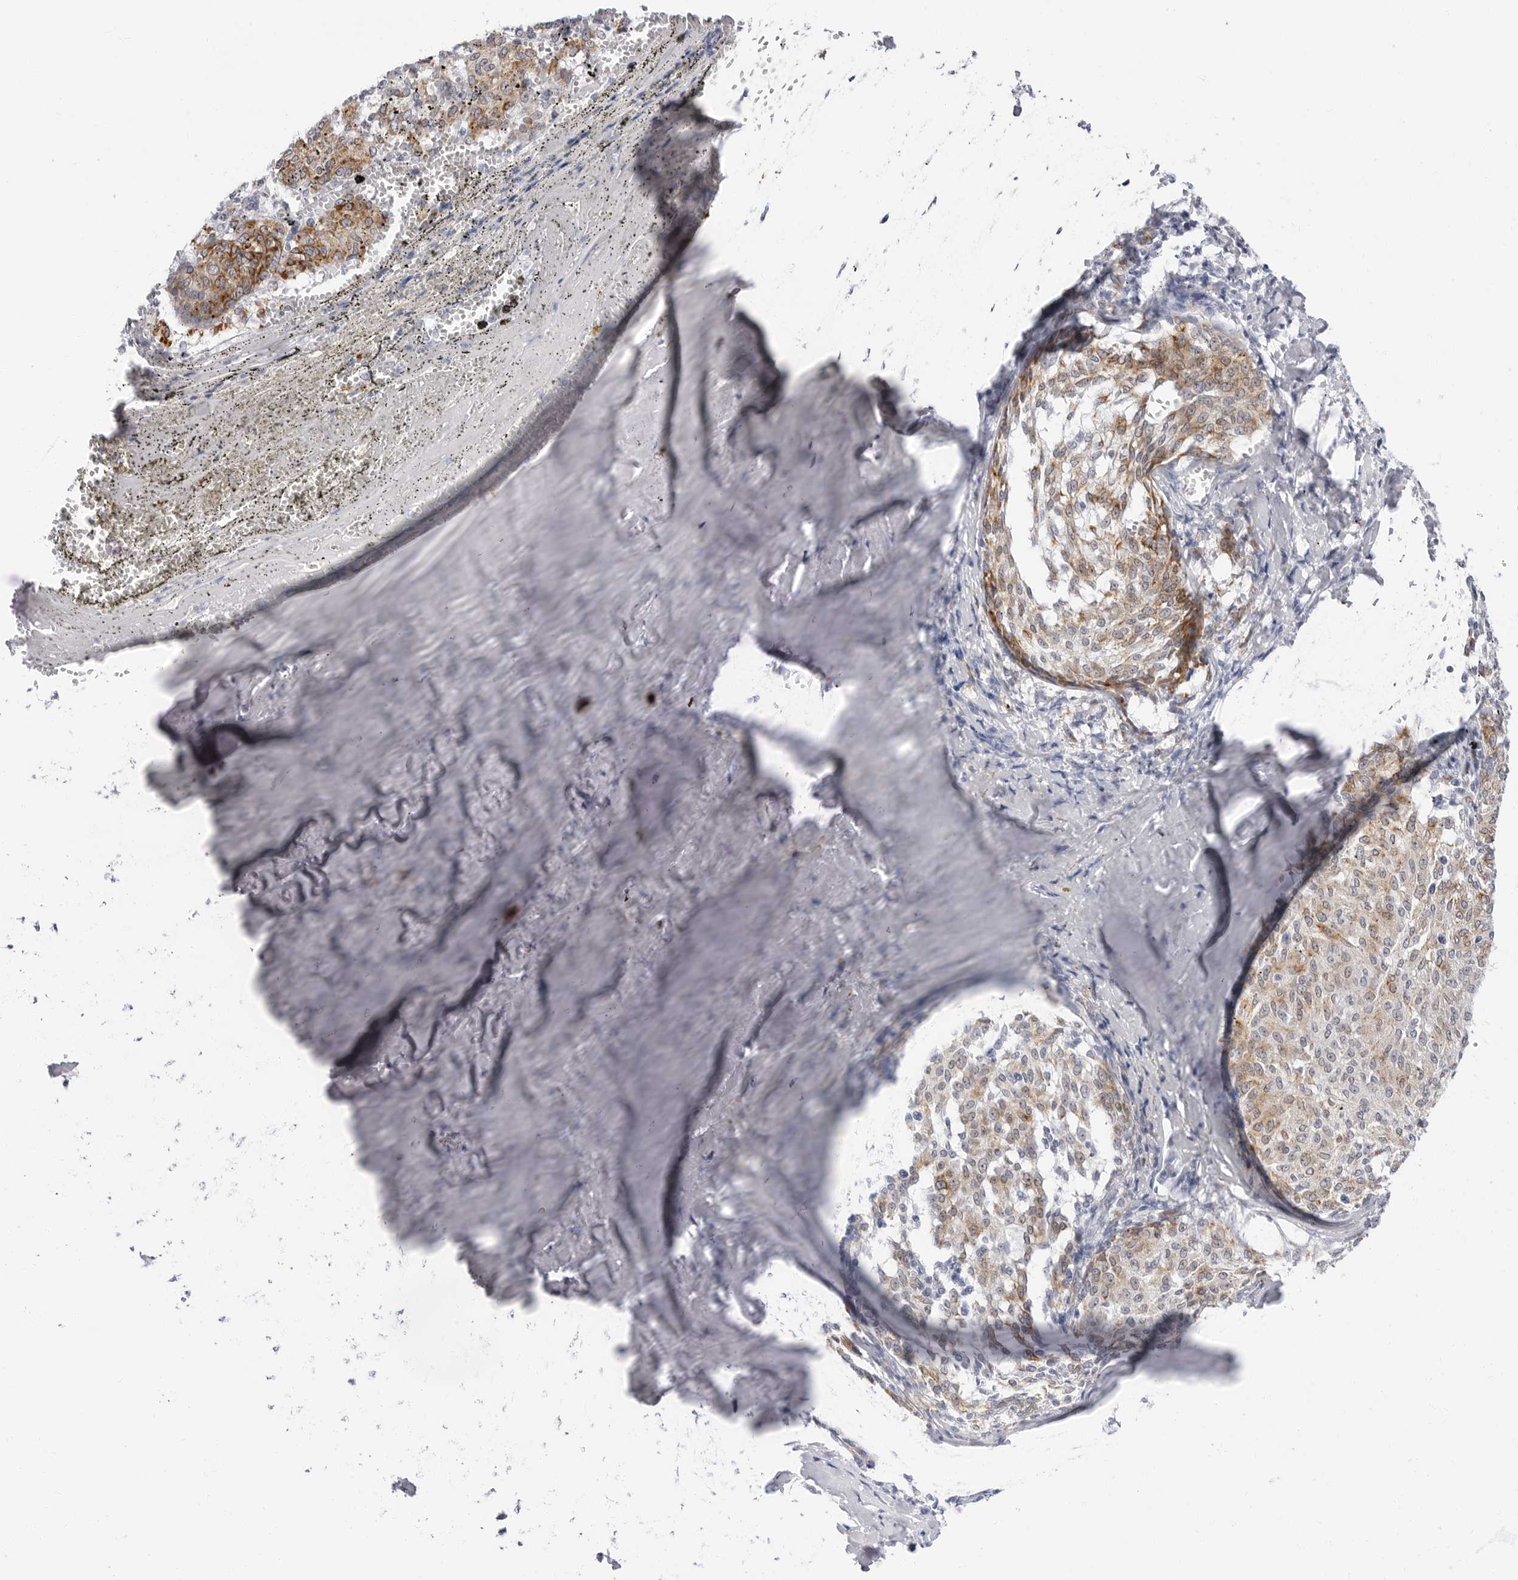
{"staining": {"intensity": "moderate", "quantity": ">75%", "location": "cytoplasmic/membranous"}, "tissue": "melanoma", "cell_type": "Tumor cells", "image_type": "cancer", "snomed": [{"axis": "morphology", "description": "Malignant melanoma, NOS"}, {"axis": "topography", "description": "Skin"}], "caption": "Brown immunohistochemical staining in malignant melanoma reveals moderate cytoplasmic/membranous staining in about >75% of tumor cells. (DAB (3,3'-diaminobenzidine) = brown stain, brightfield microscopy at high magnification).", "gene": "ERICH3", "patient": {"sex": "female", "age": 72}}